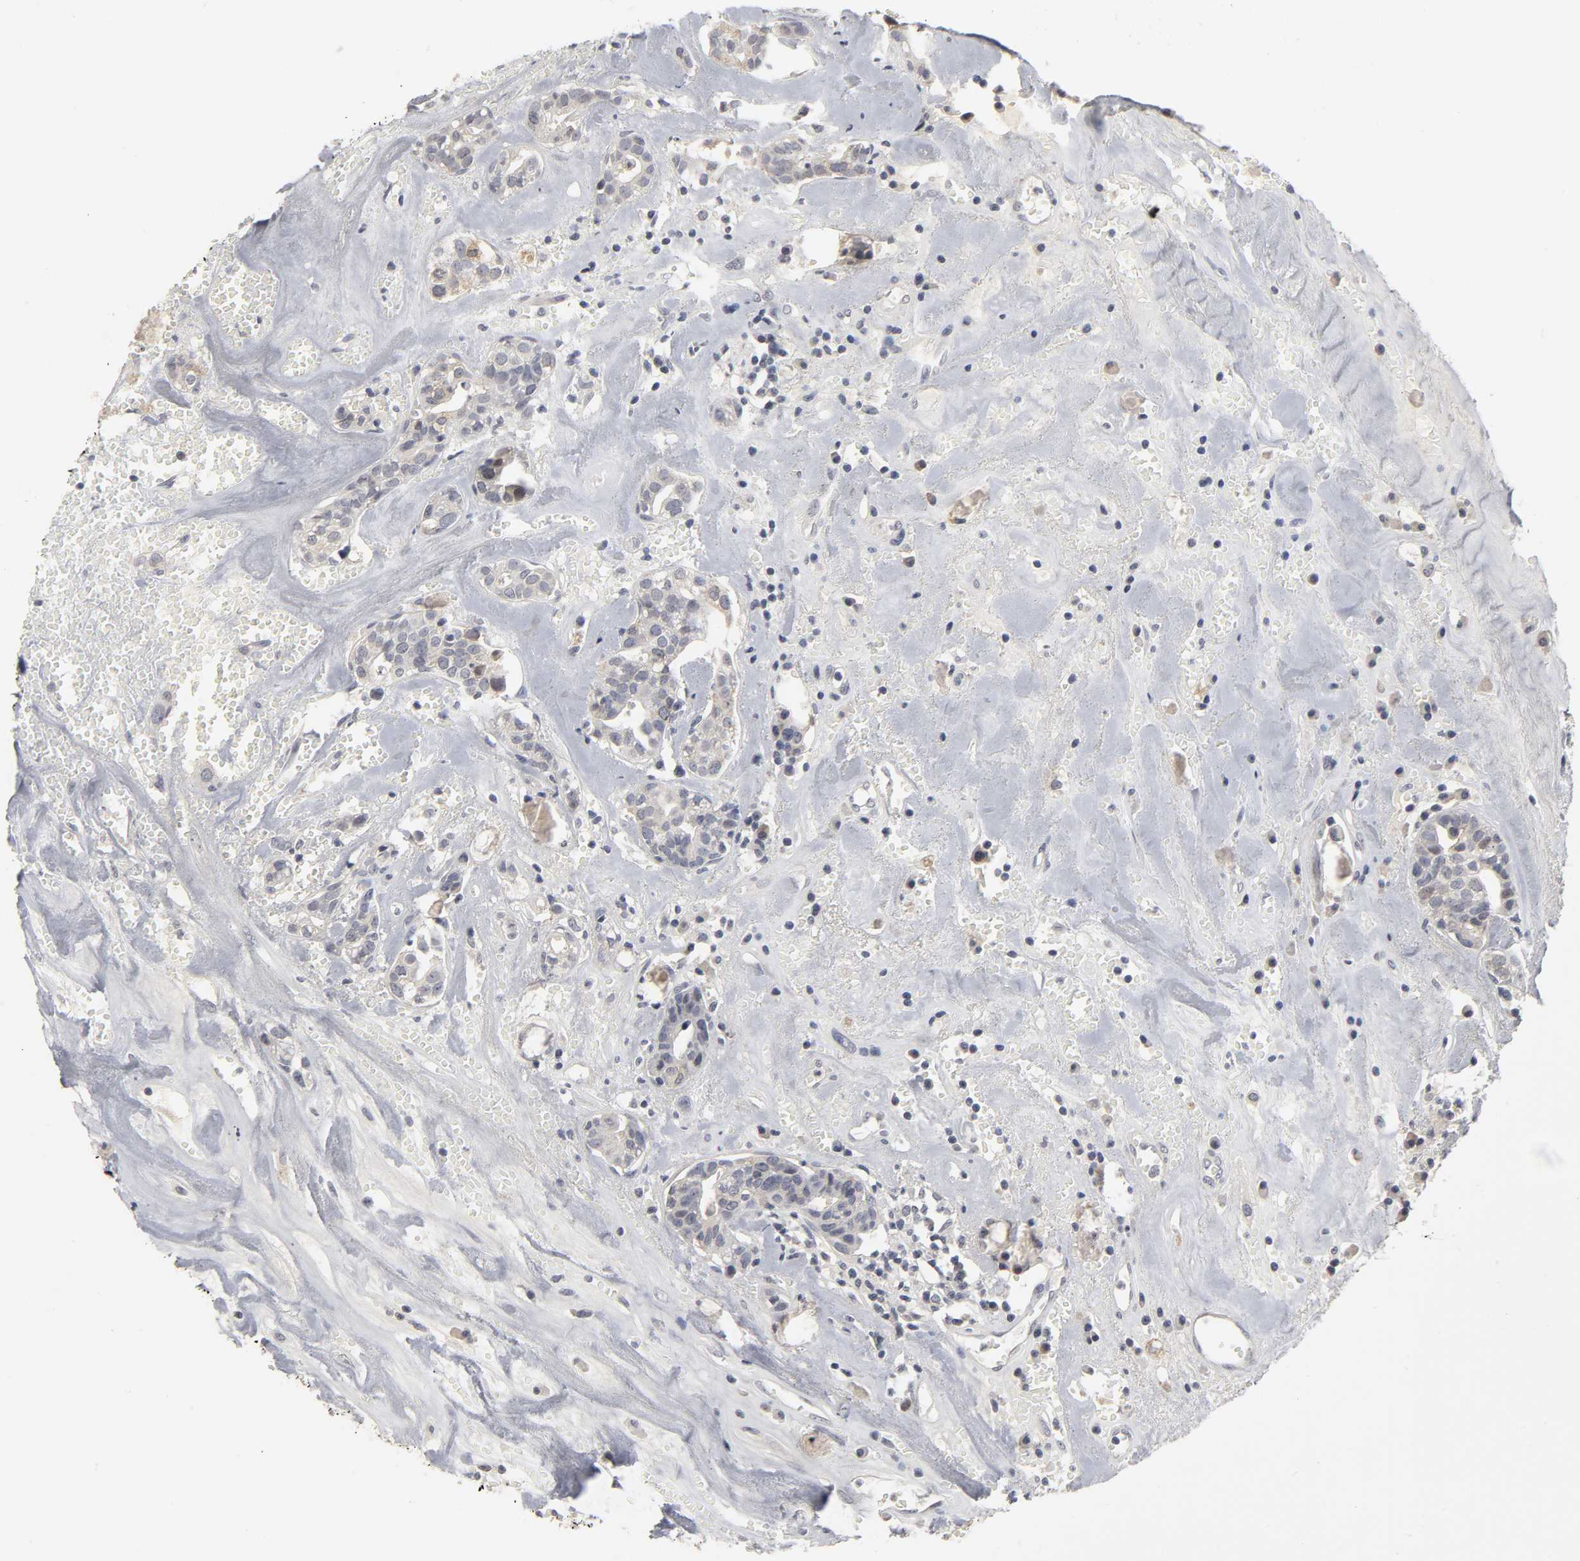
{"staining": {"intensity": "negative", "quantity": "none", "location": "none"}, "tissue": "head and neck cancer", "cell_type": "Tumor cells", "image_type": "cancer", "snomed": [{"axis": "morphology", "description": "Adenocarcinoma, NOS"}, {"axis": "topography", "description": "Salivary gland"}, {"axis": "topography", "description": "Head-Neck"}], "caption": "DAB immunohistochemical staining of head and neck adenocarcinoma shows no significant staining in tumor cells.", "gene": "TCAP", "patient": {"sex": "female", "age": 65}}